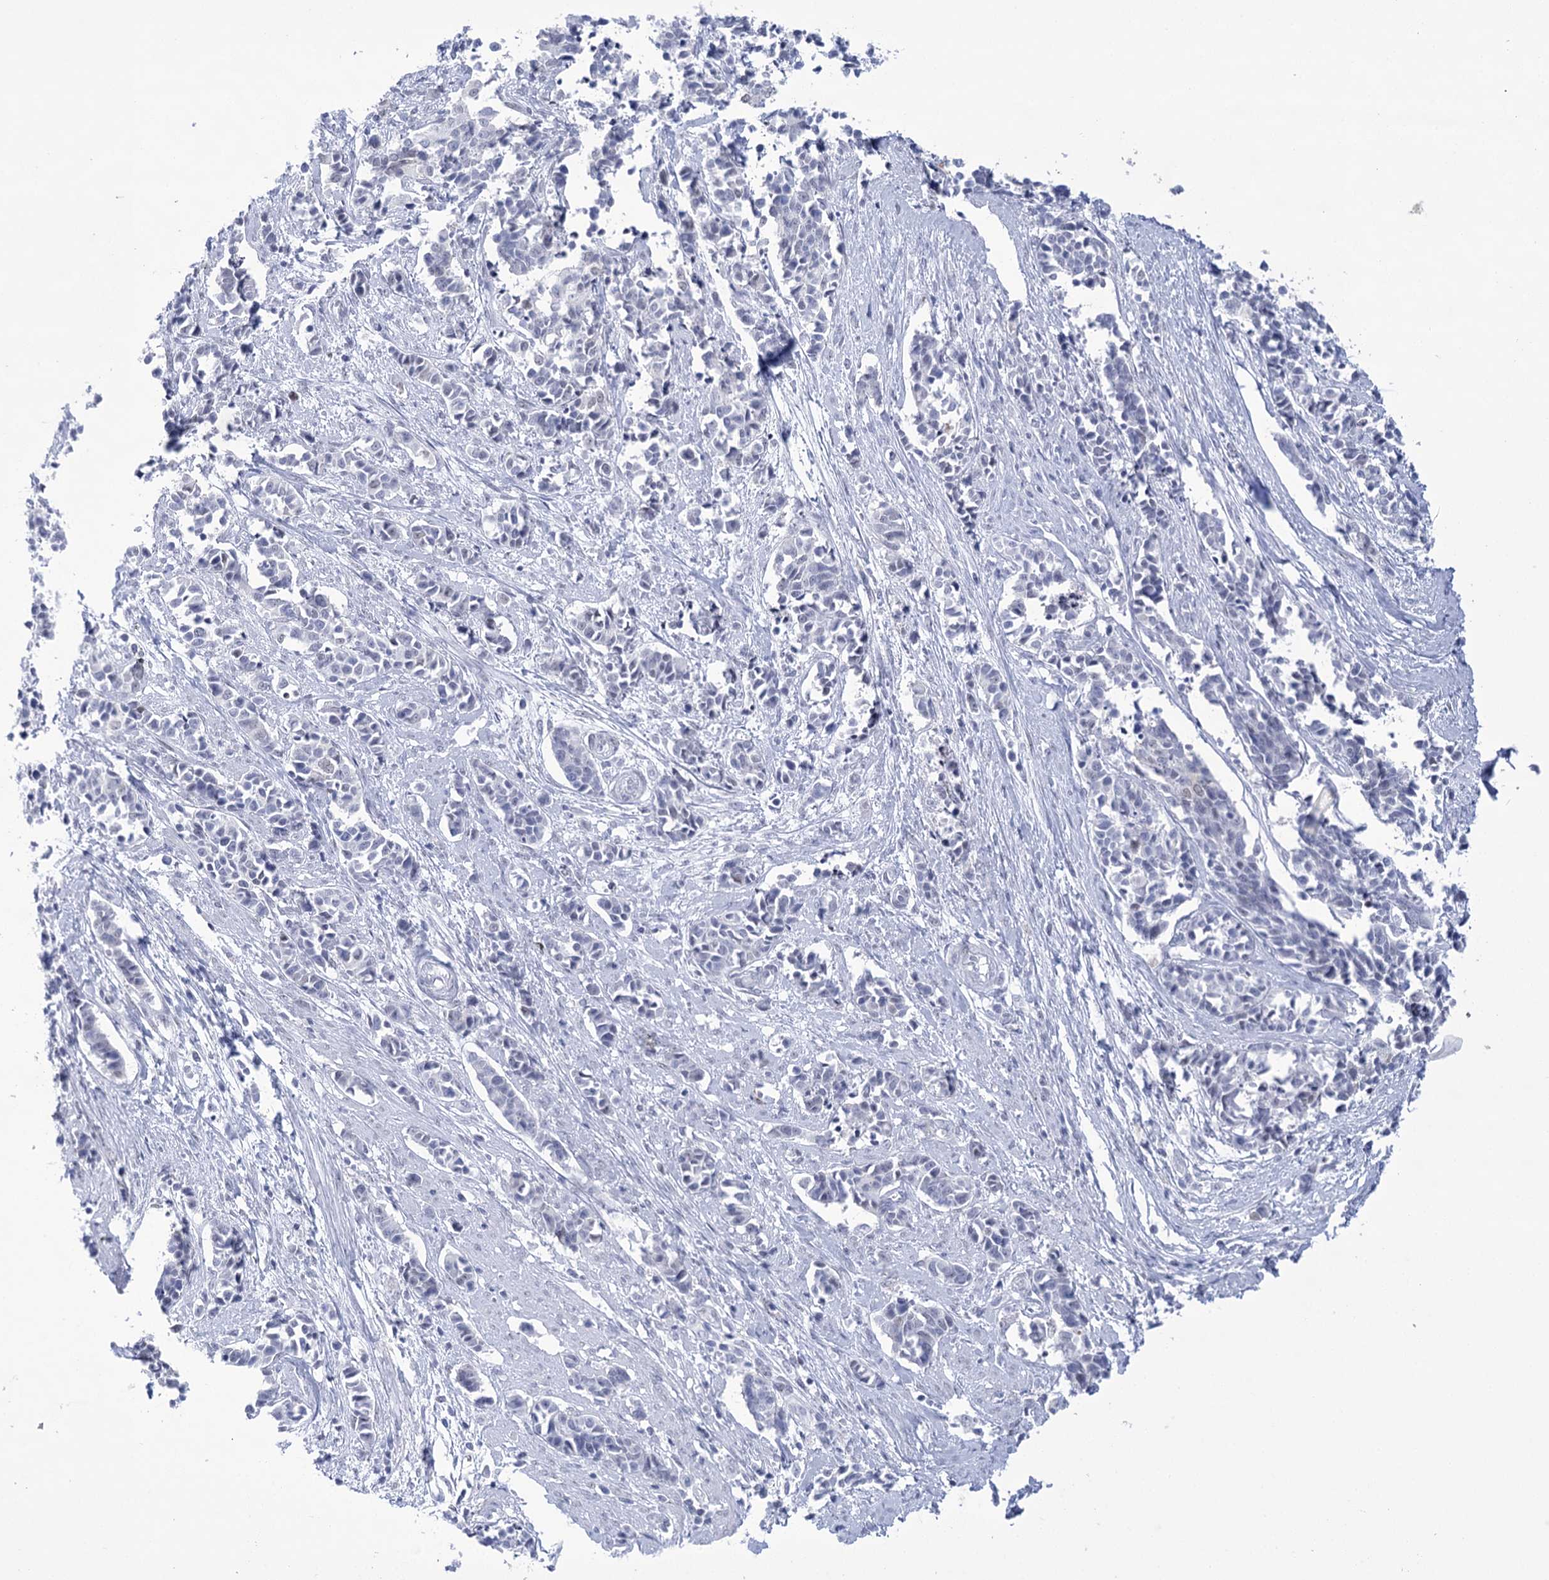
{"staining": {"intensity": "negative", "quantity": "none", "location": "none"}, "tissue": "cervical cancer", "cell_type": "Tumor cells", "image_type": "cancer", "snomed": [{"axis": "morphology", "description": "Normal tissue, NOS"}, {"axis": "morphology", "description": "Squamous cell carcinoma, NOS"}, {"axis": "topography", "description": "Cervix"}], "caption": "Human cervical cancer stained for a protein using IHC demonstrates no positivity in tumor cells.", "gene": "HORMAD1", "patient": {"sex": "female", "age": 35}}